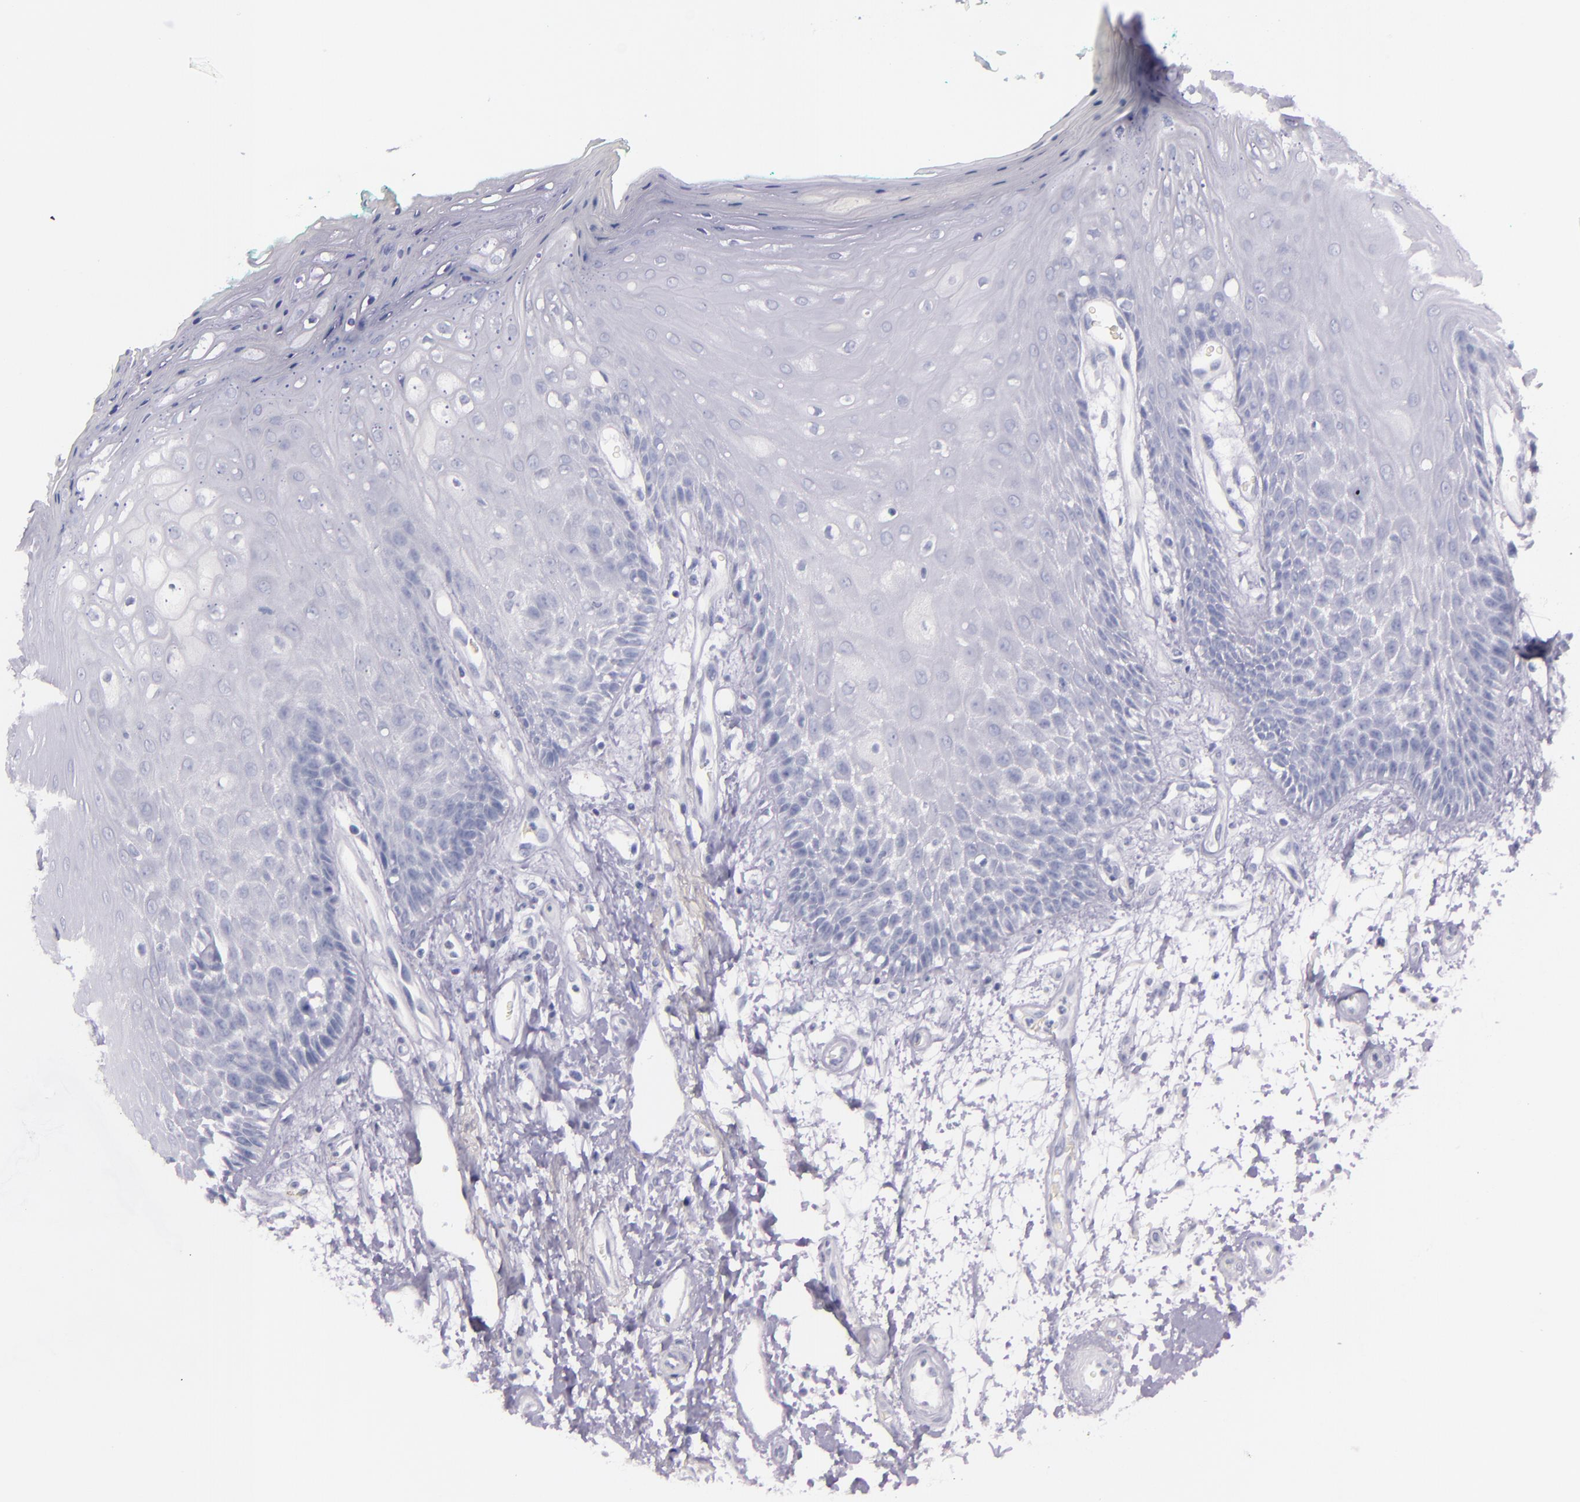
{"staining": {"intensity": "negative", "quantity": "none", "location": "none"}, "tissue": "oral mucosa", "cell_type": "Squamous epithelial cells", "image_type": "normal", "snomed": [{"axis": "morphology", "description": "Normal tissue, NOS"}, {"axis": "morphology", "description": "Squamous cell carcinoma, NOS"}, {"axis": "topography", "description": "Skeletal muscle"}, {"axis": "topography", "description": "Oral tissue"}, {"axis": "topography", "description": "Head-Neck"}], "caption": "IHC histopathology image of normal oral mucosa stained for a protein (brown), which shows no staining in squamous epithelial cells.", "gene": "INA", "patient": {"sex": "female", "age": 84}}